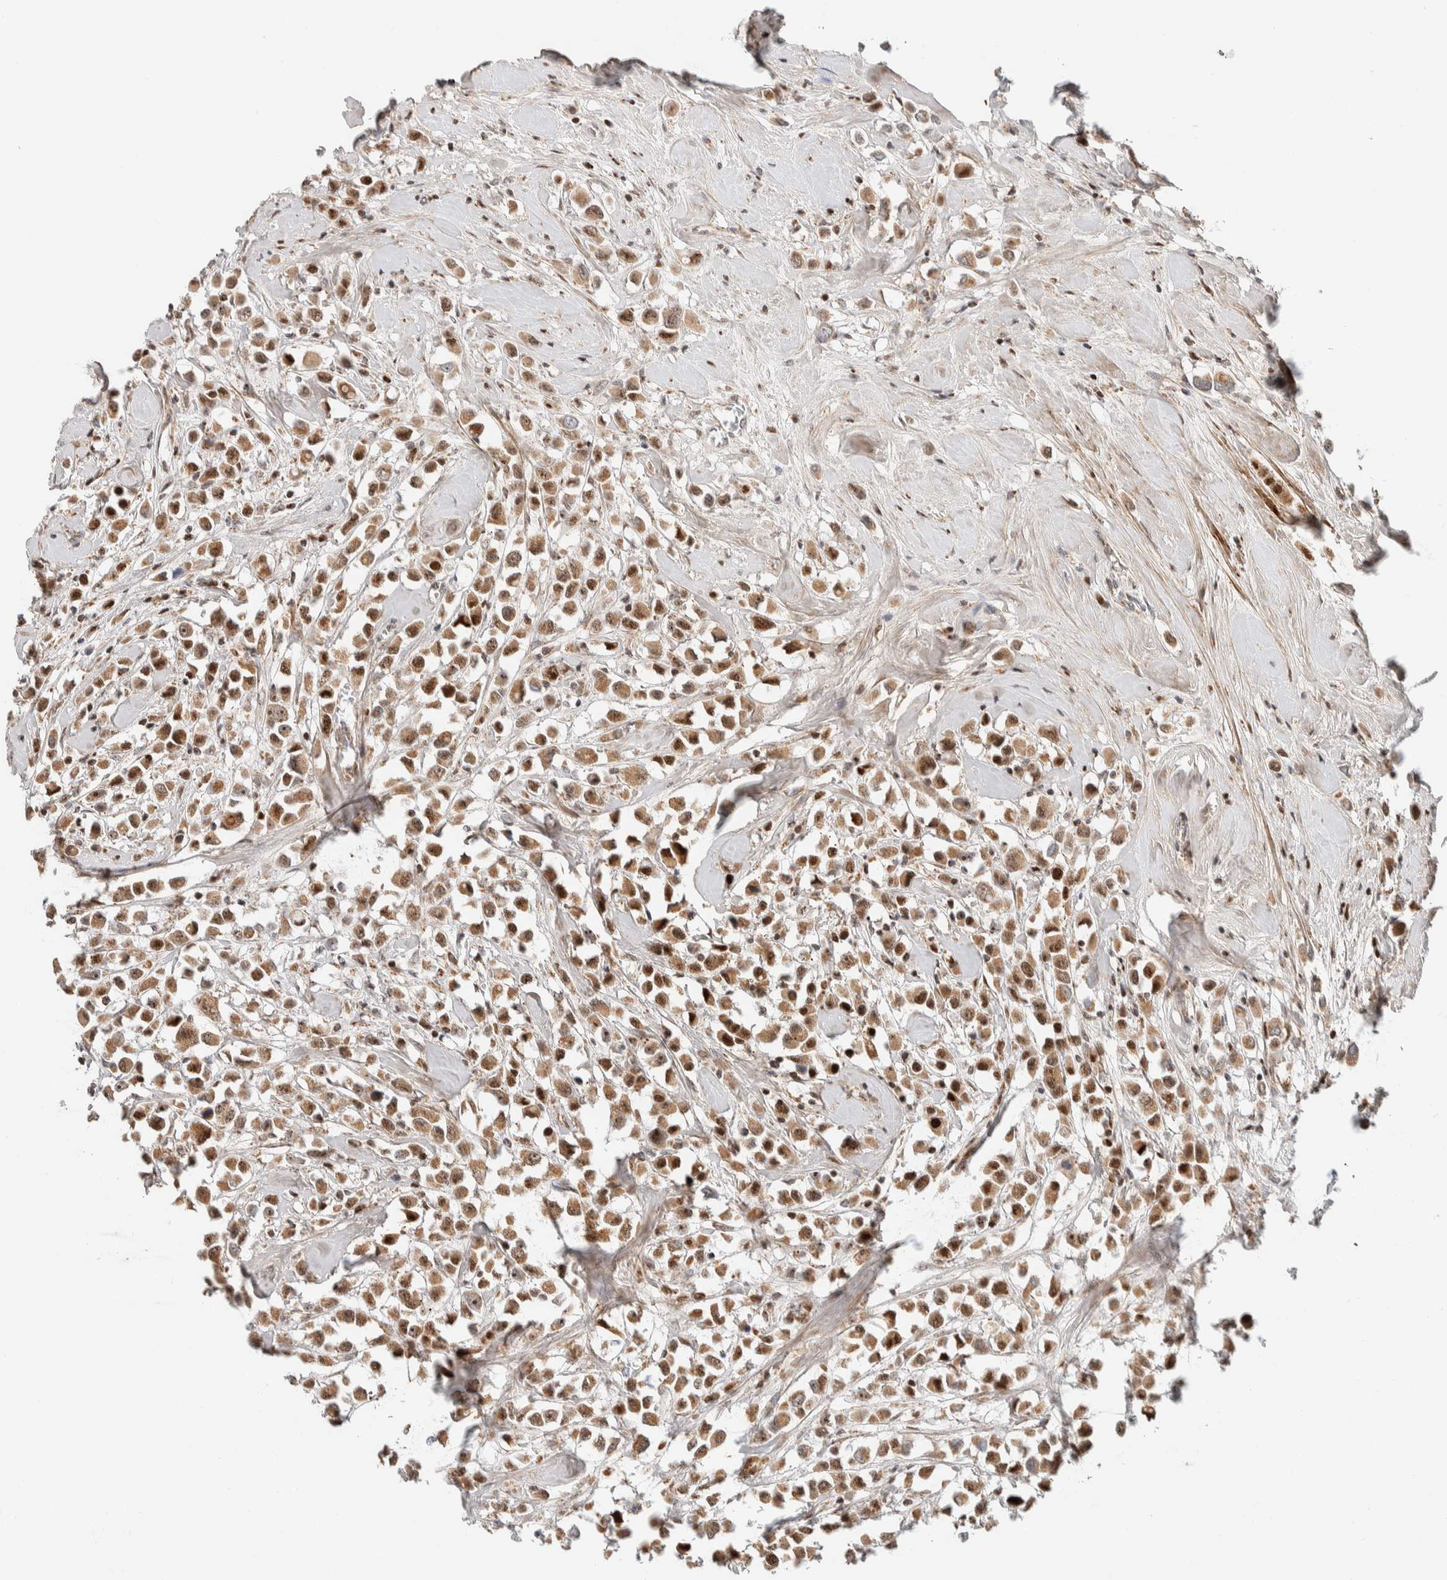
{"staining": {"intensity": "strong", "quantity": "25%-75%", "location": "cytoplasmic/membranous,nuclear"}, "tissue": "breast cancer", "cell_type": "Tumor cells", "image_type": "cancer", "snomed": [{"axis": "morphology", "description": "Duct carcinoma"}, {"axis": "topography", "description": "Breast"}], "caption": "Immunohistochemical staining of human breast cancer (invasive ductal carcinoma) reveals high levels of strong cytoplasmic/membranous and nuclear protein expression in about 25%-75% of tumor cells.", "gene": "TSPAN32", "patient": {"sex": "female", "age": 61}}